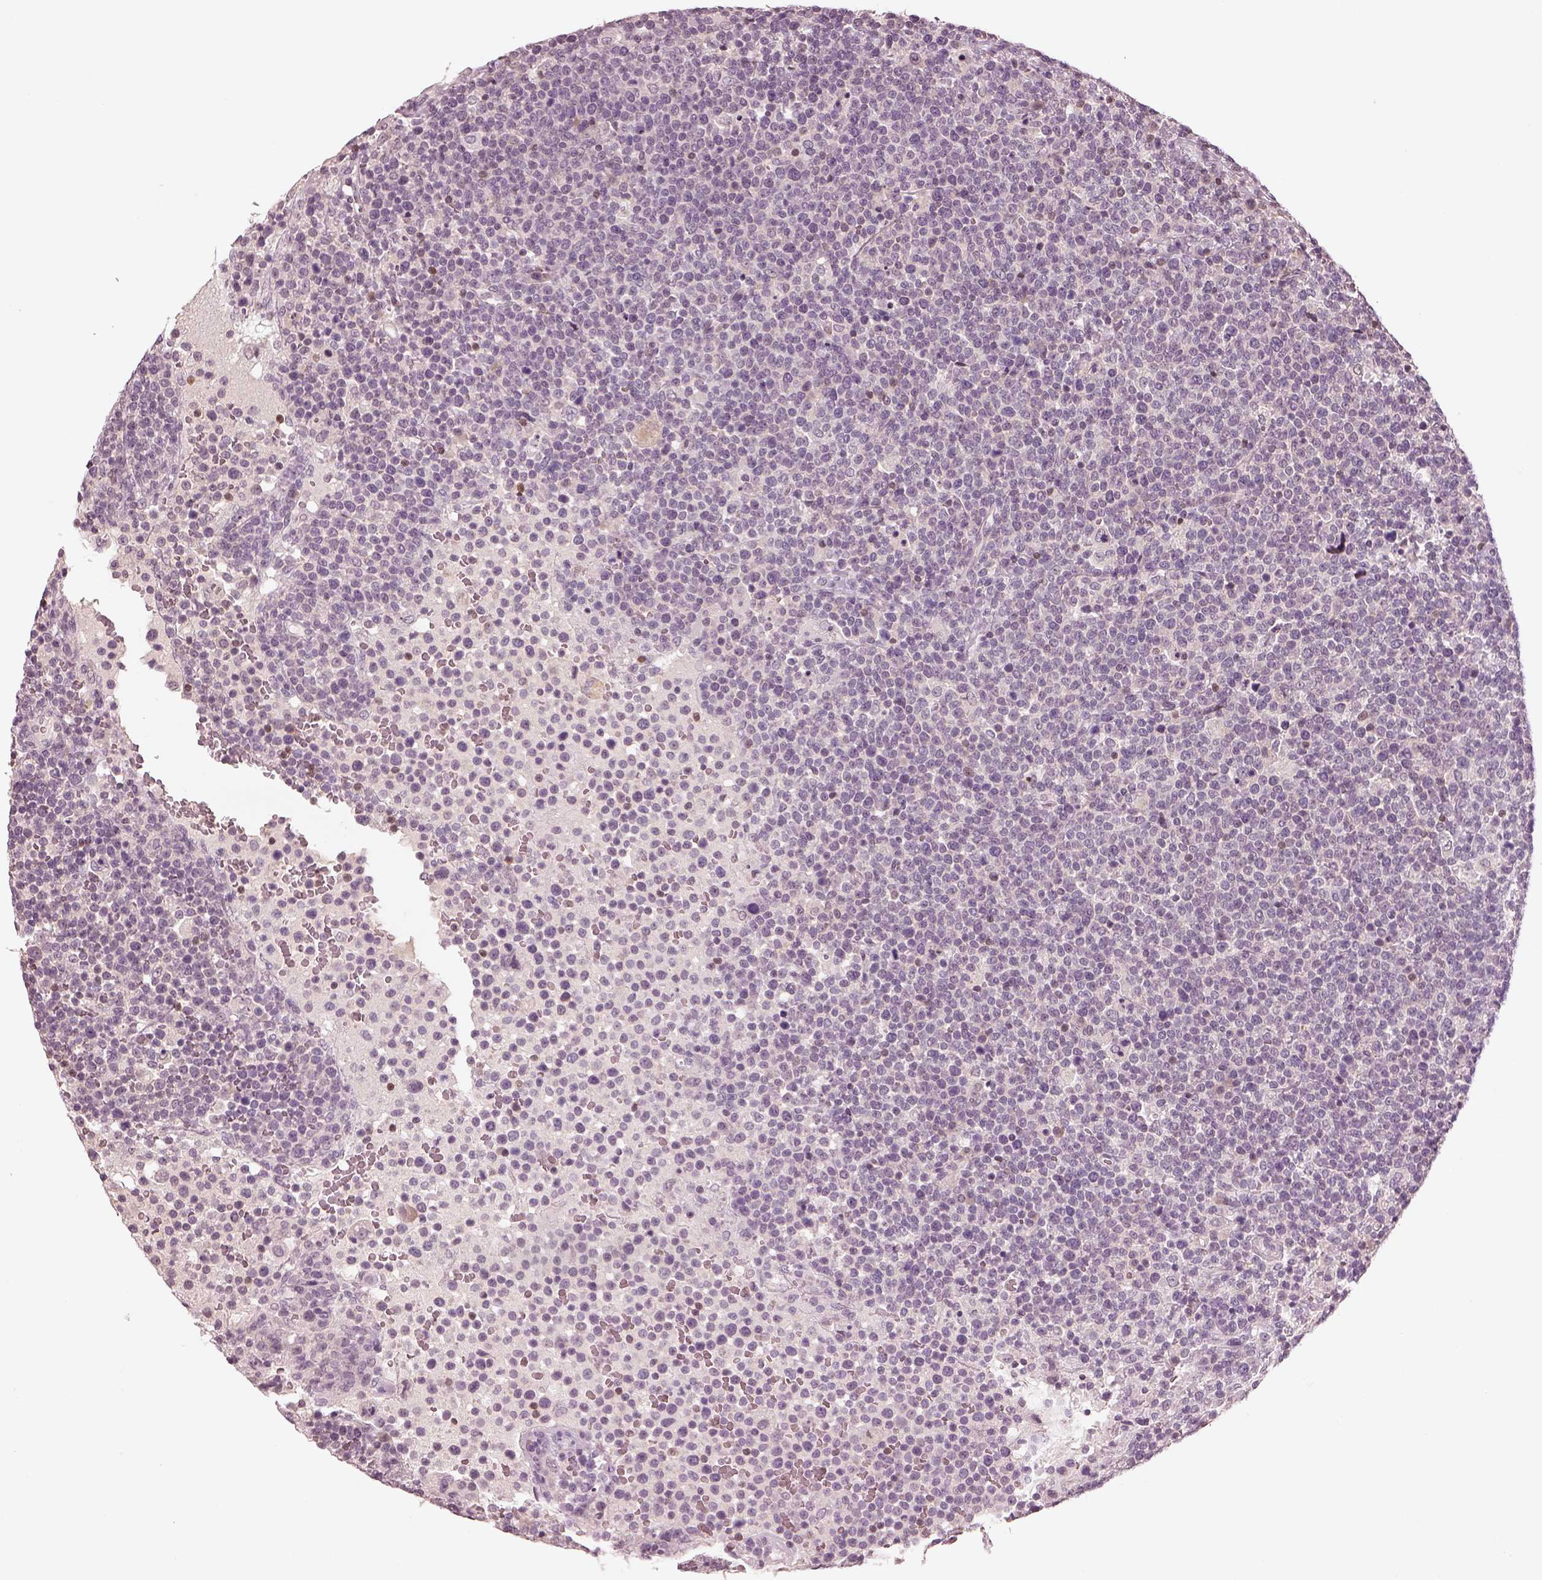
{"staining": {"intensity": "negative", "quantity": "none", "location": "none"}, "tissue": "lymphoma", "cell_type": "Tumor cells", "image_type": "cancer", "snomed": [{"axis": "morphology", "description": "Malignant lymphoma, non-Hodgkin's type, High grade"}, {"axis": "topography", "description": "Lymph node"}], "caption": "High power microscopy image of an immunohistochemistry (IHC) histopathology image of malignant lymphoma, non-Hodgkin's type (high-grade), revealing no significant staining in tumor cells.", "gene": "EGR4", "patient": {"sex": "male", "age": 61}}